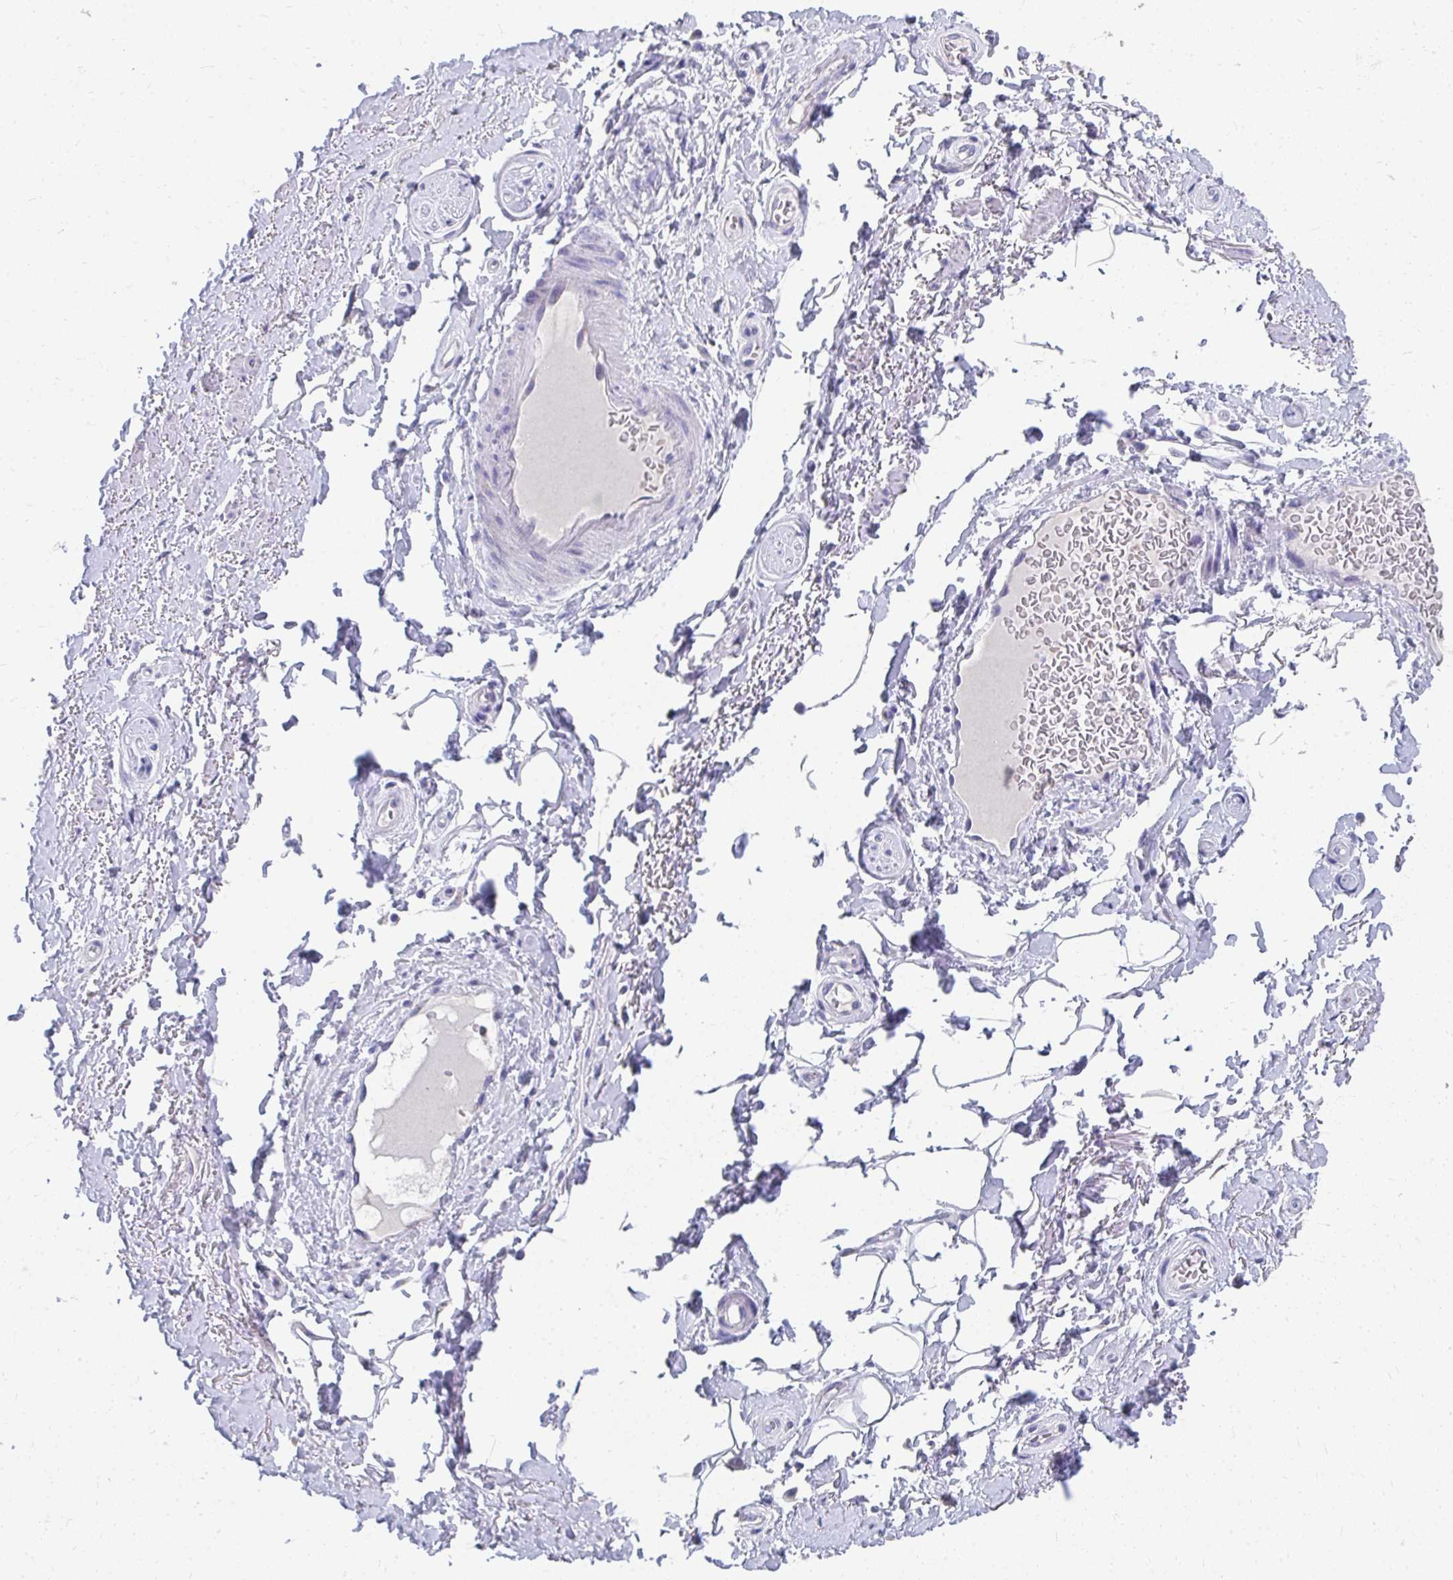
{"staining": {"intensity": "negative", "quantity": "none", "location": "none"}, "tissue": "adipose tissue", "cell_type": "Adipocytes", "image_type": "normal", "snomed": [{"axis": "morphology", "description": "Normal tissue, NOS"}, {"axis": "topography", "description": "Peripheral nerve tissue"}], "caption": "An immunohistochemistry (IHC) micrograph of normal adipose tissue is shown. There is no staining in adipocytes of adipose tissue. (DAB immunohistochemistry visualized using brightfield microscopy, high magnification).", "gene": "TMPRSS2", "patient": {"sex": "male", "age": 51}}